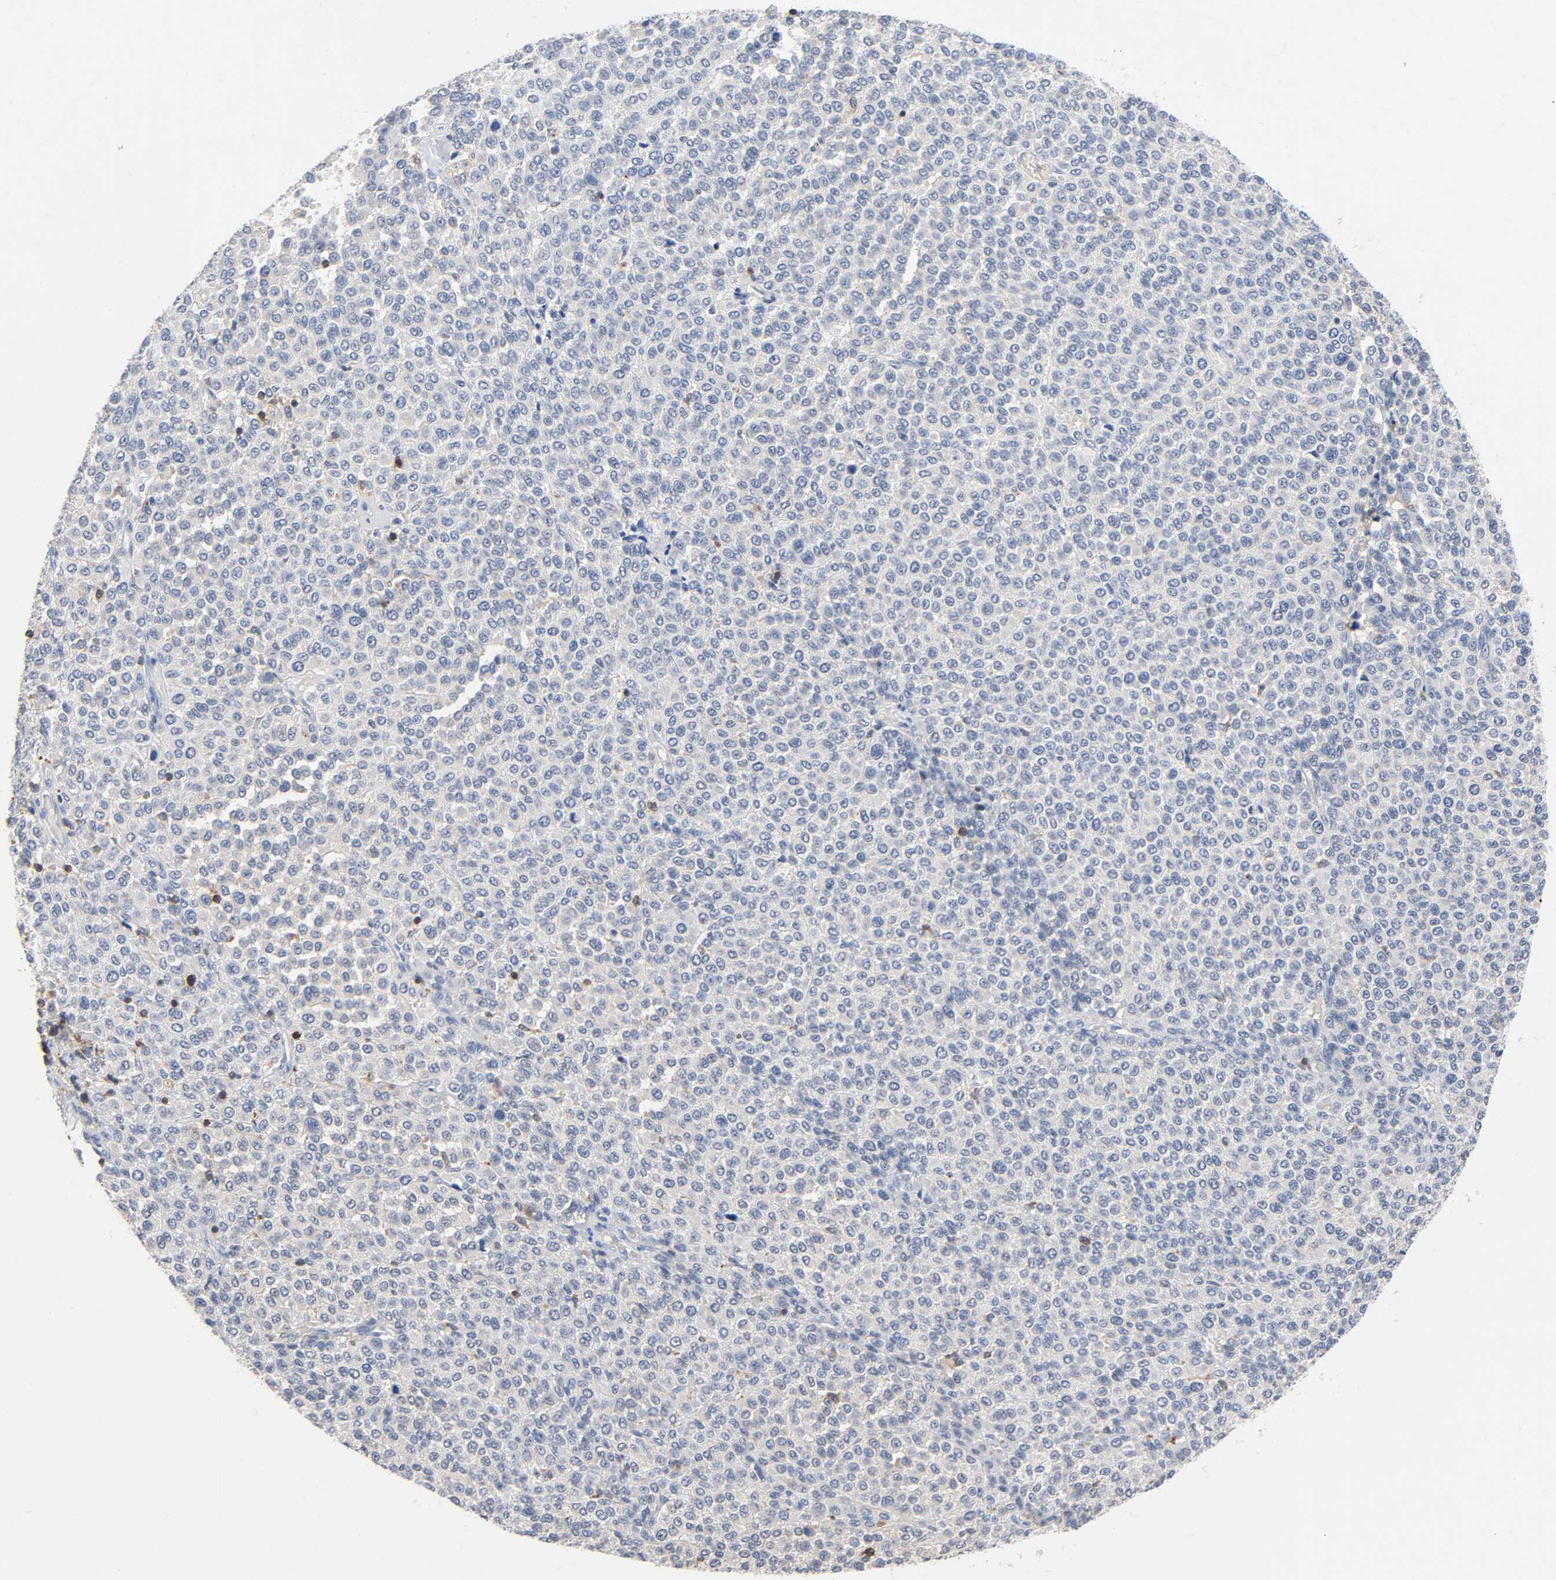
{"staining": {"intensity": "negative", "quantity": "none", "location": "none"}, "tissue": "melanoma", "cell_type": "Tumor cells", "image_type": "cancer", "snomed": [{"axis": "morphology", "description": "Malignant melanoma, Metastatic site"}, {"axis": "topography", "description": "Pancreas"}], "caption": "A high-resolution photomicrograph shows immunohistochemistry (IHC) staining of malignant melanoma (metastatic site), which demonstrates no significant staining in tumor cells. (DAB immunohistochemistry, high magnification).", "gene": "UCKL1", "patient": {"sex": "female", "age": 30}}